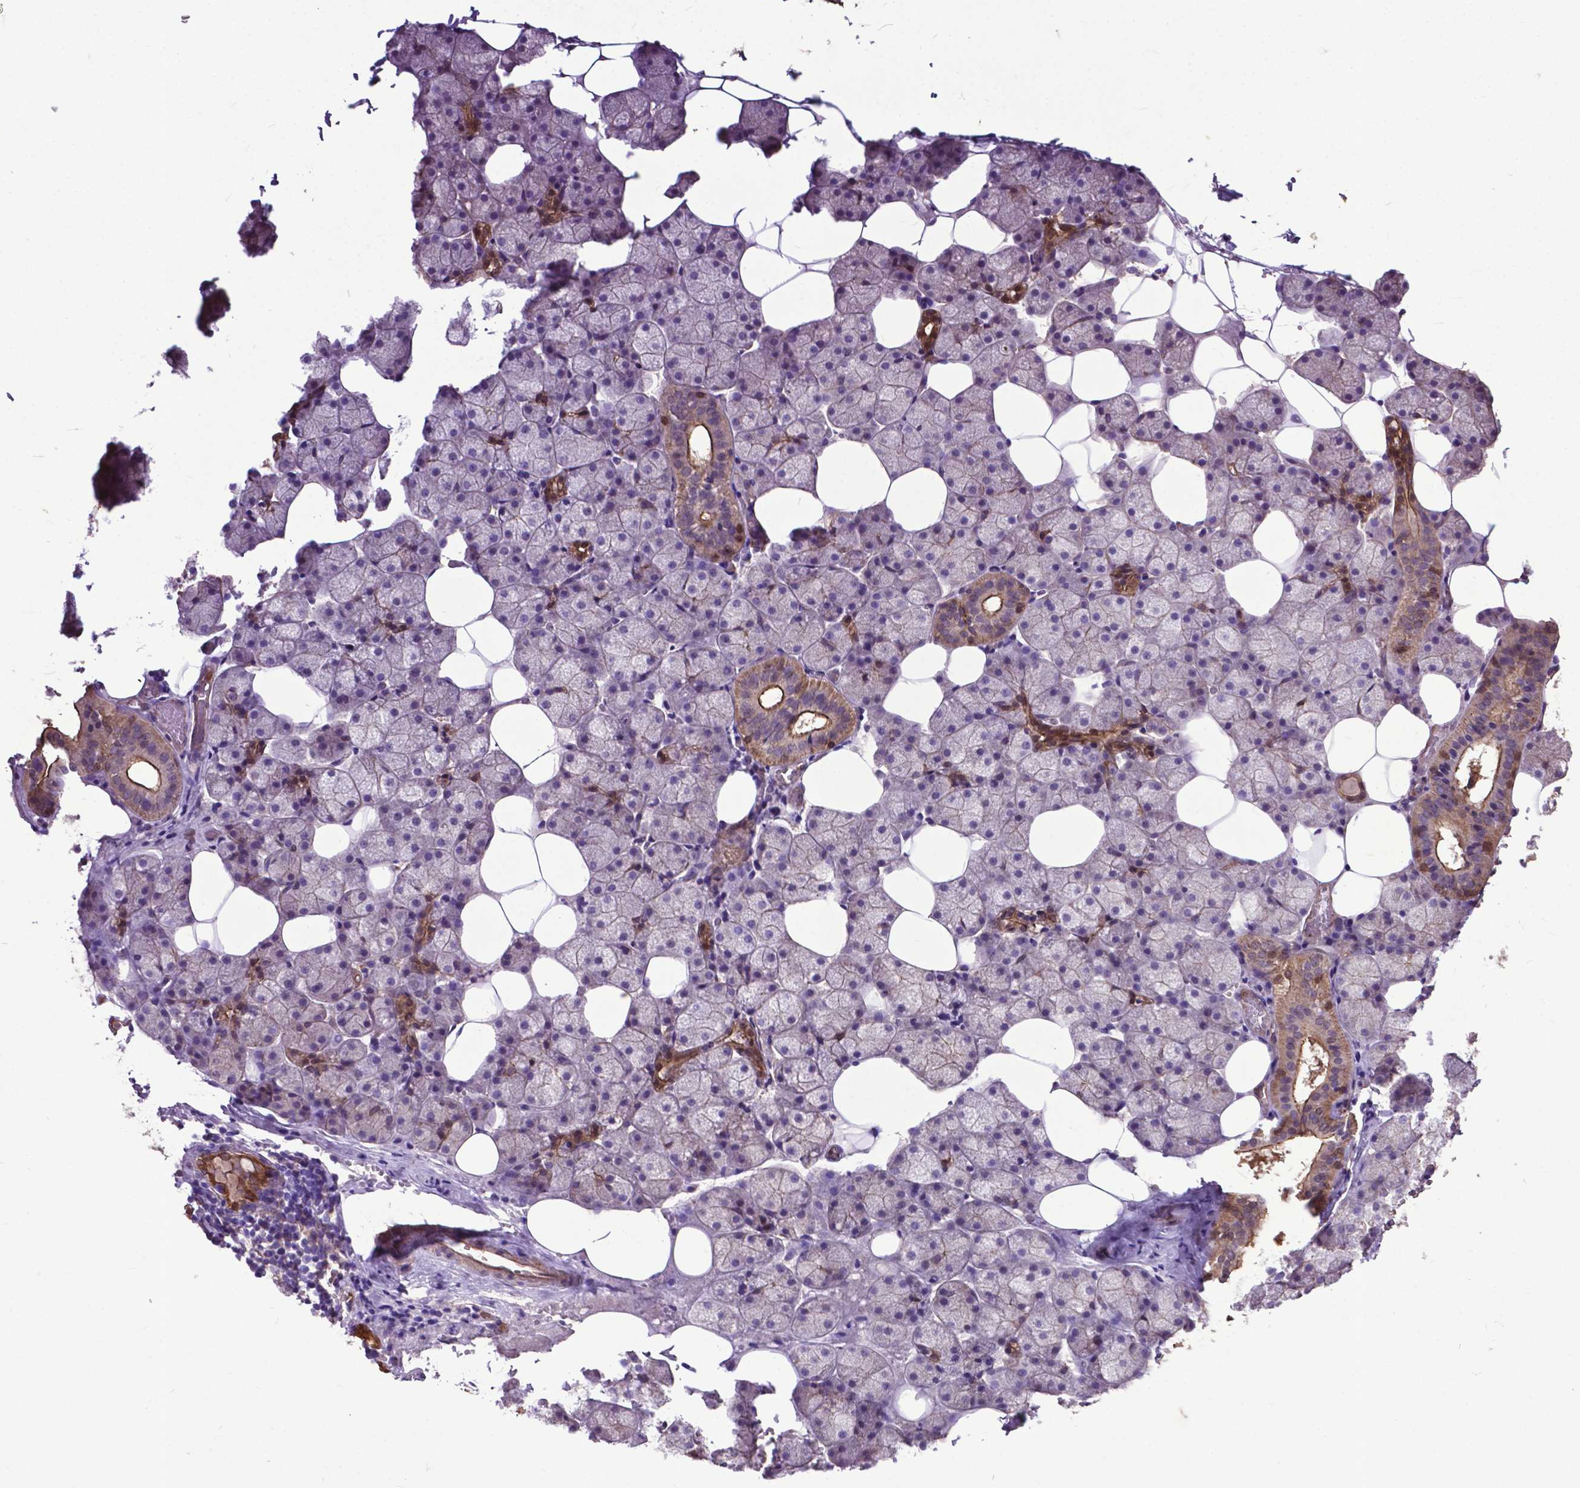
{"staining": {"intensity": "moderate", "quantity": "<25%", "location": "cytoplasmic/membranous"}, "tissue": "salivary gland", "cell_type": "Glandular cells", "image_type": "normal", "snomed": [{"axis": "morphology", "description": "Normal tissue, NOS"}, {"axis": "topography", "description": "Salivary gland"}], "caption": "Moderate cytoplasmic/membranous expression for a protein is present in about <25% of glandular cells of unremarkable salivary gland using IHC.", "gene": "PDLIM1", "patient": {"sex": "male", "age": 38}}